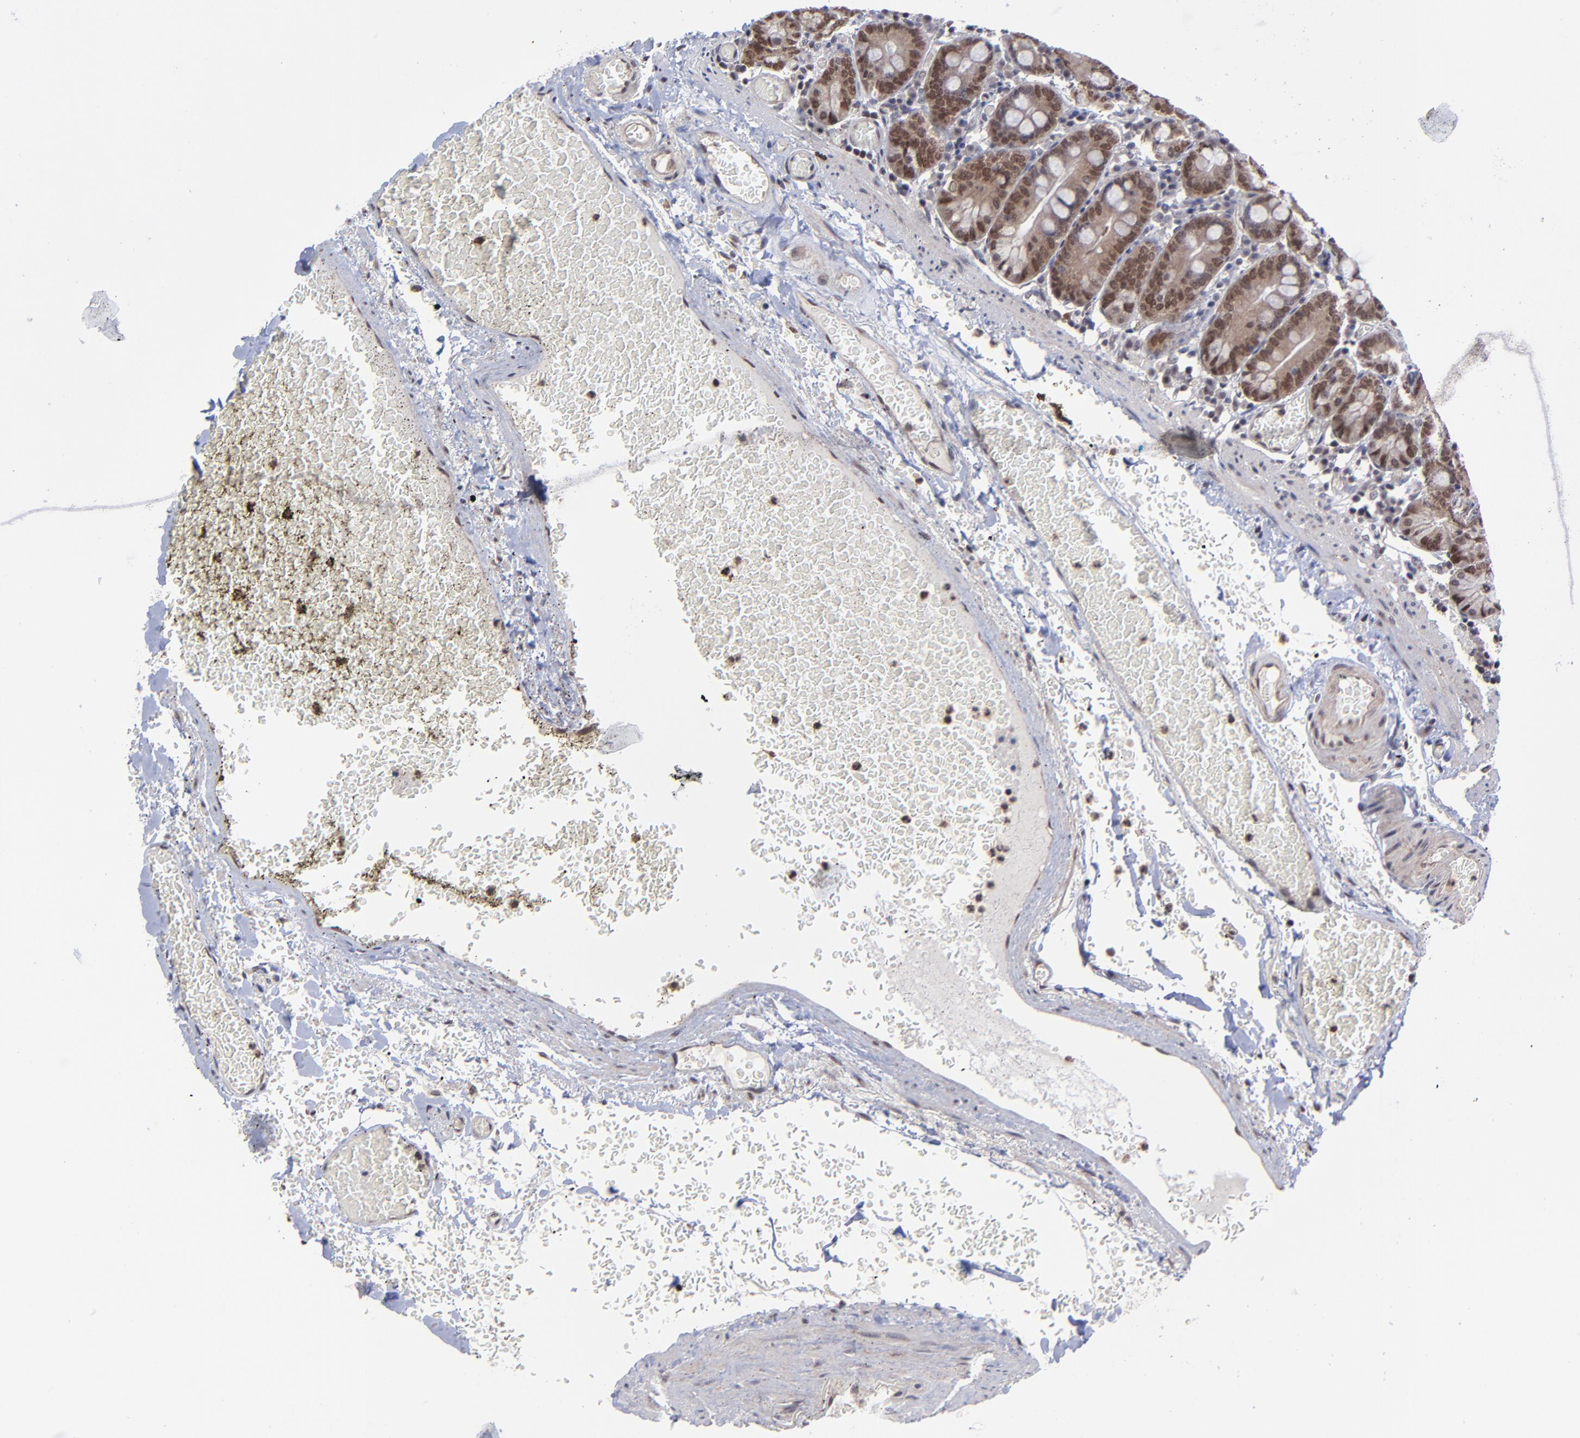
{"staining": {"intensity": "moderate", "quantity": ">75%", "location": "cytoplasmic/membranous,nuclear"}, "tissue": "small intestine", "cell_type": "Glandular cells", "image_type": "normal", "snomed": [{"axis": "morphology", "description": "Normal tissue, NOS"}, {"axis": "topography", "description": "Small intestine"}], "caption": "Protein staining of normal small intestine shows moderate cytoplasmic/membranous,nuclear positivity in approximately >75% of glandular cells.", "gene": "ZNF419", "patient": {"sex": "male", "age": 71}}